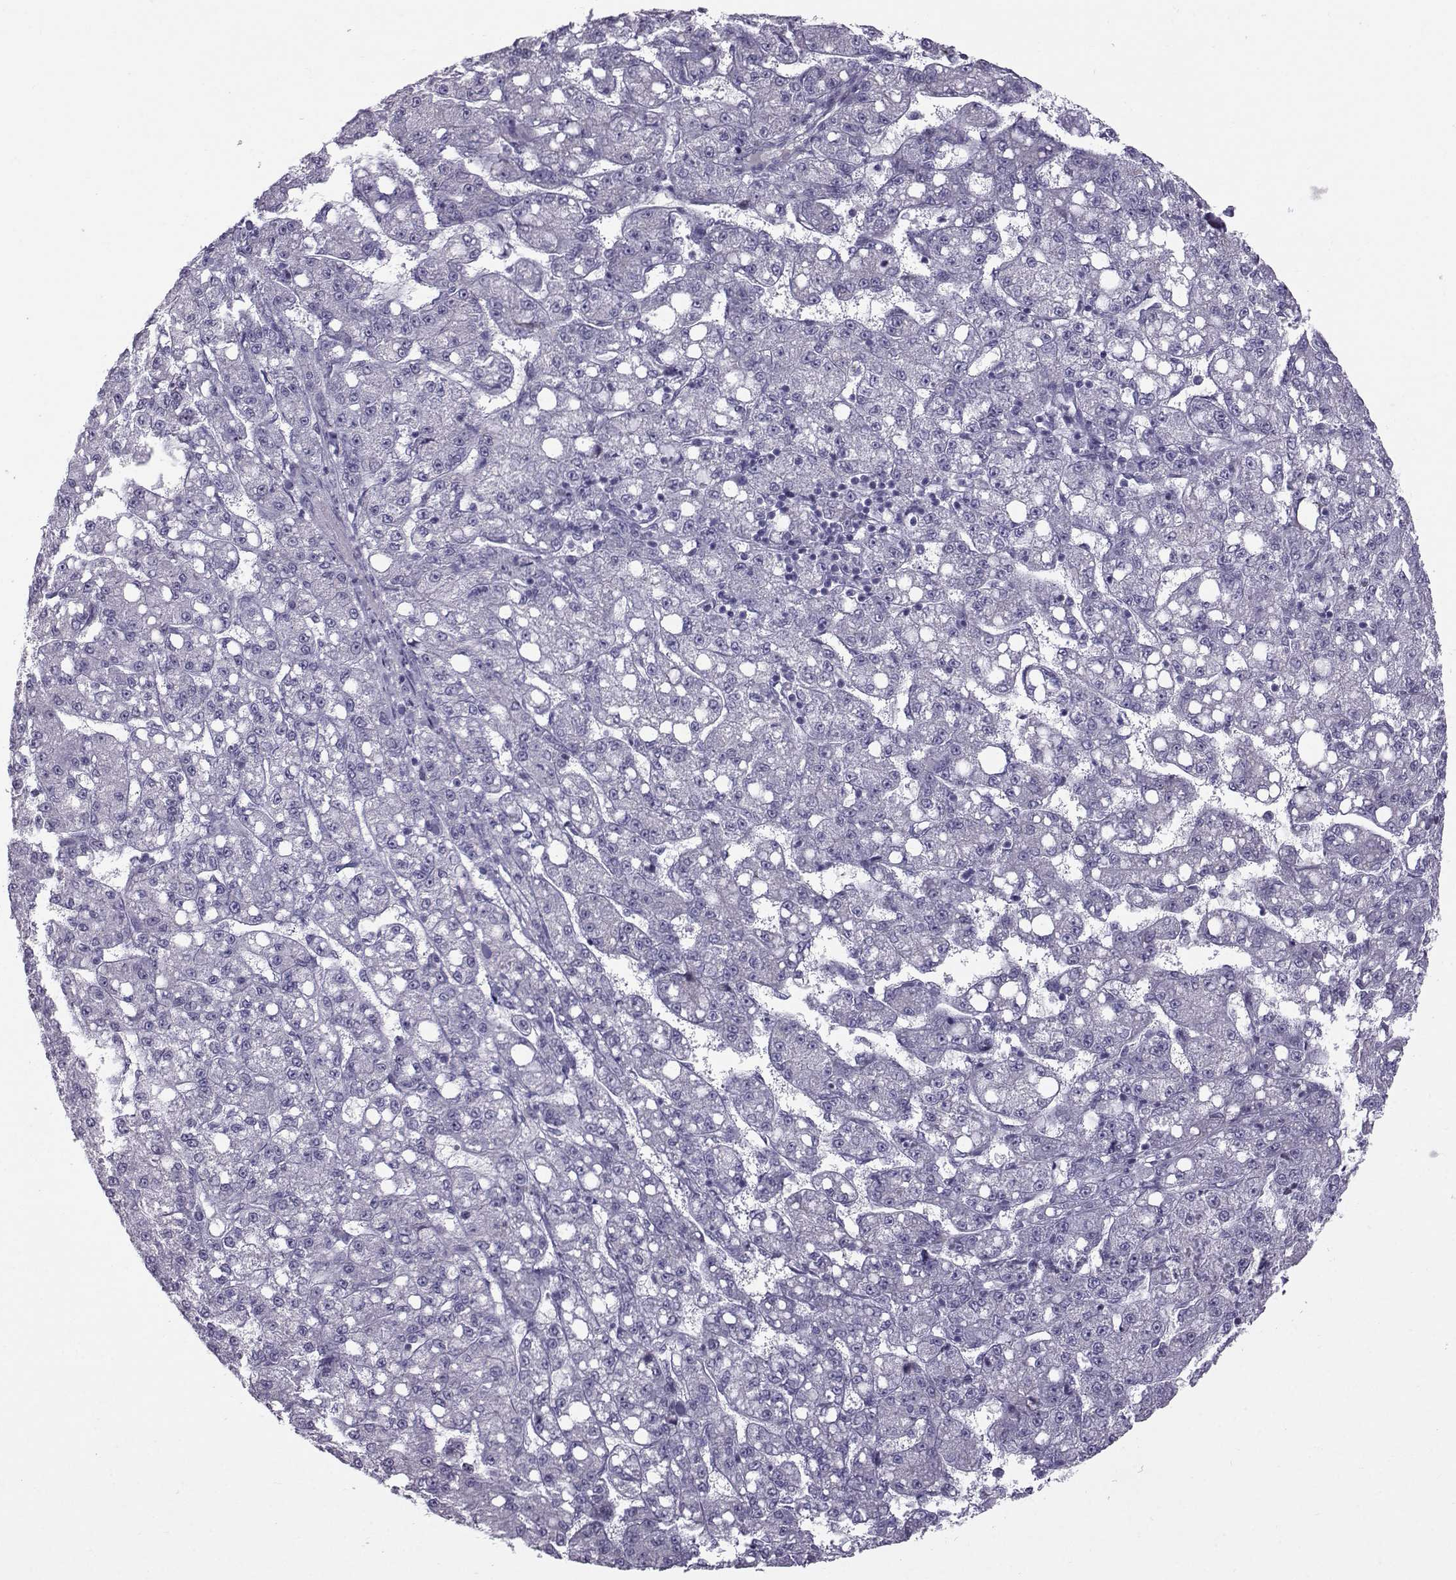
{"staining": {"intensity": "negative", "quantity": "none", "location": "none"}, "tissue": "liver cancer", "cell_type": "Tumor cells", "image_type": "cancer", "snomed": [{"axis": "morphology", "description": "Carcinoma, Hepatocellular, NOS"}, {"axis": "topography", "description": "Liver"}], "caption": "There is no significant staining in tumor cells of liver cancer (hepatocellular carcinoma).", "gene": "DMRT3", "patient": {"sex": "female", "age": 65}}